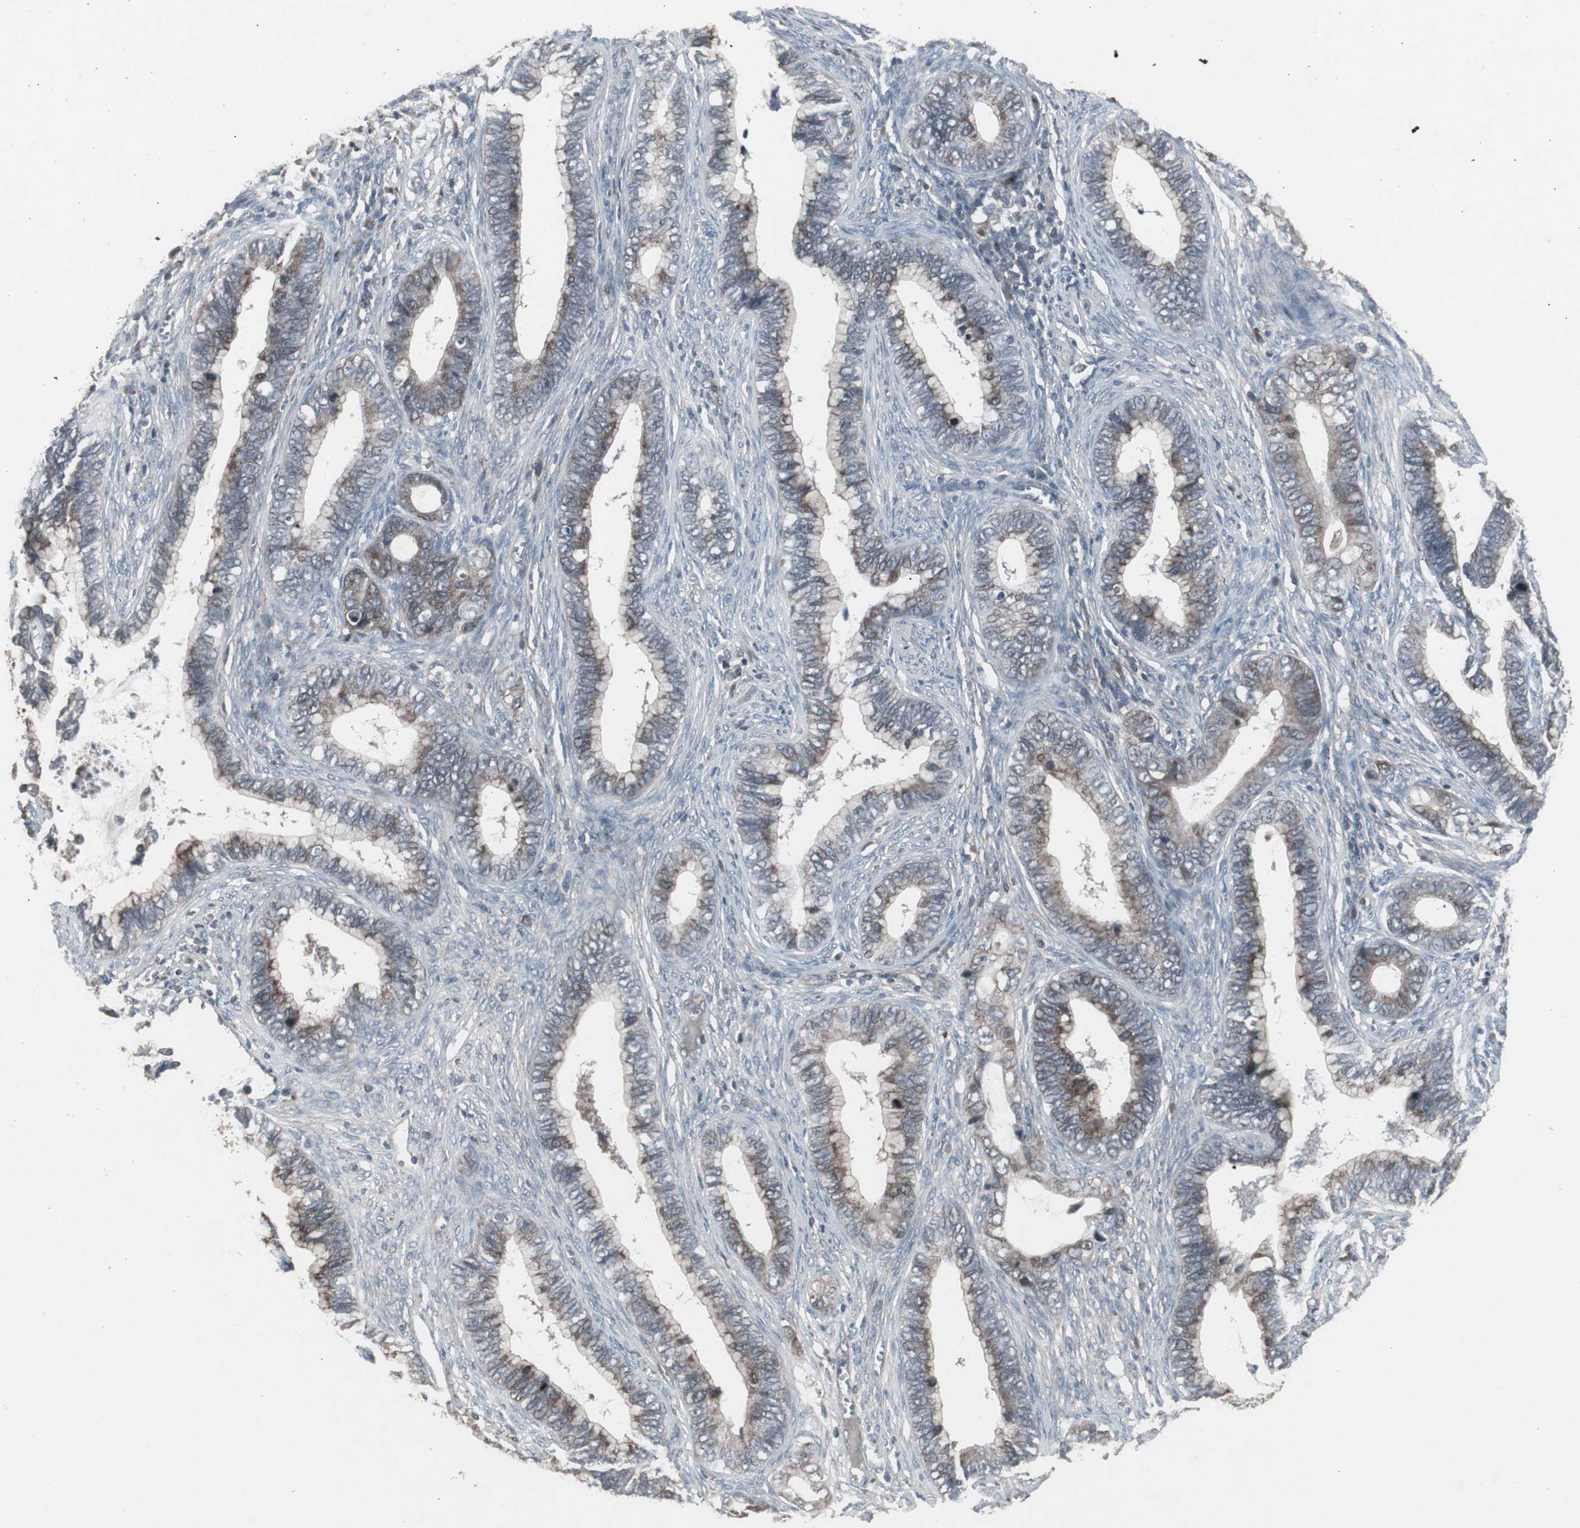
{"staining": {"intensity": "weak", "quantity": "25%-75%", "location": "cytoplasmic/membranous"}, "tissue": "cervical cancer", "cell_type": "Tumor cells", "image_type": "cancer", "snomed": [{"axis": "morphology", "description": "Adenocarcinoma, NOS"}, {"axis": "topography", "description": "Cervix"}], "caption": "Cervical cancer stained with a protein marker exhibits weak staining in tumor cells.", "gene": "SSTR2", "patient": {"sex": "female", "age": 44}}